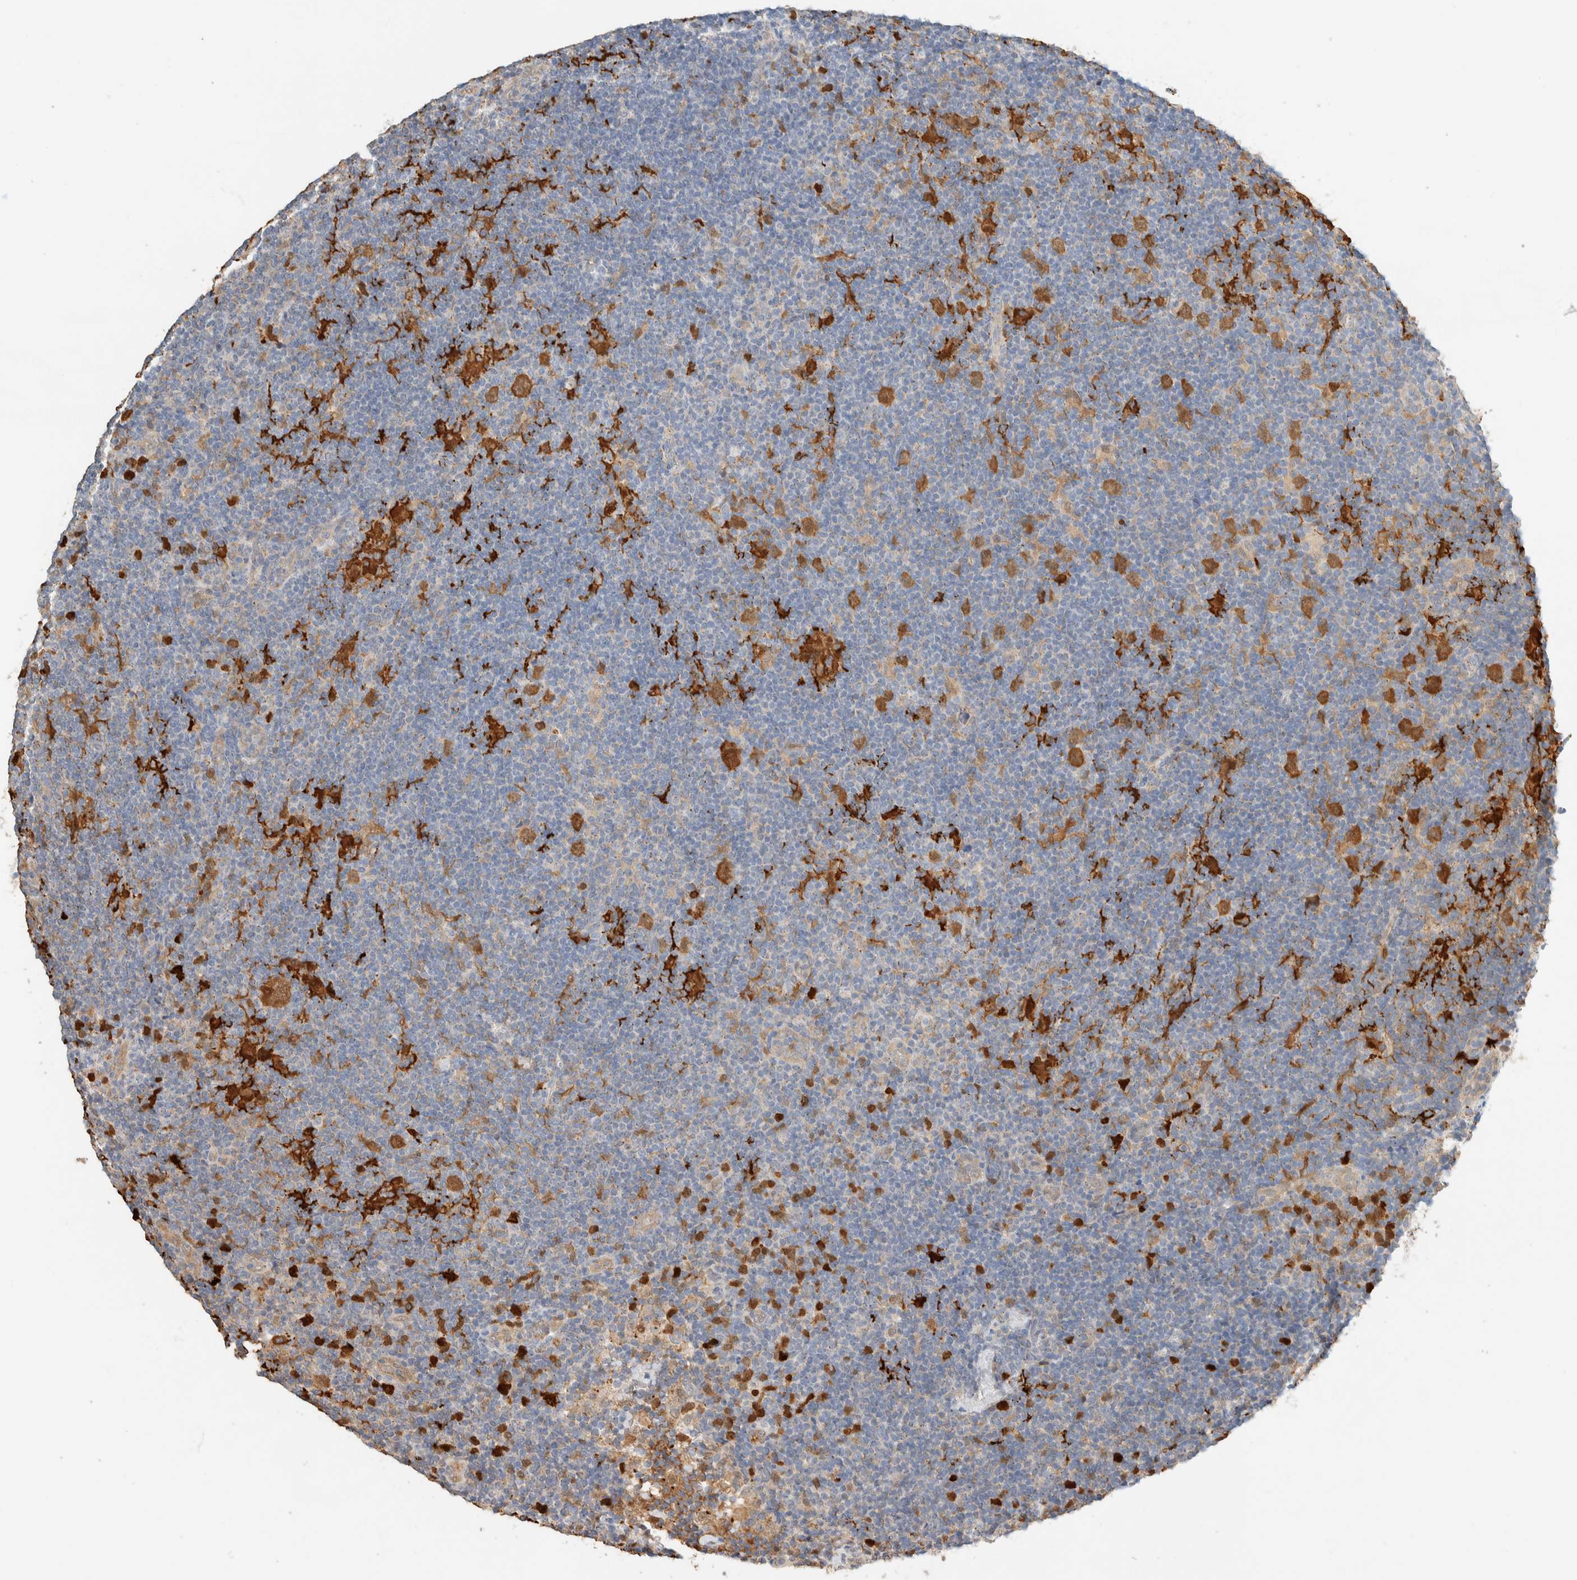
{"staining": {"intensity": "moderate", "quantity": ">75%", "location": "cytoplasmic/membranous"}, "tissue": "lymphoma", "cell_type": "Tumor cells", "image_type": "cancer", "snomed": [{"axis": "morphology", "description": "Hodgkin's disease, NOS"}, {"axis": "topography", "description": "Lymph node"}], "caption": "Moderate cytoplasmic/membranous protein positivity is appreciated in approximately >75% of tumor cells in lymphoma.", "gene": "SETD4", "patient": {"sex": "female", "age": 57}}